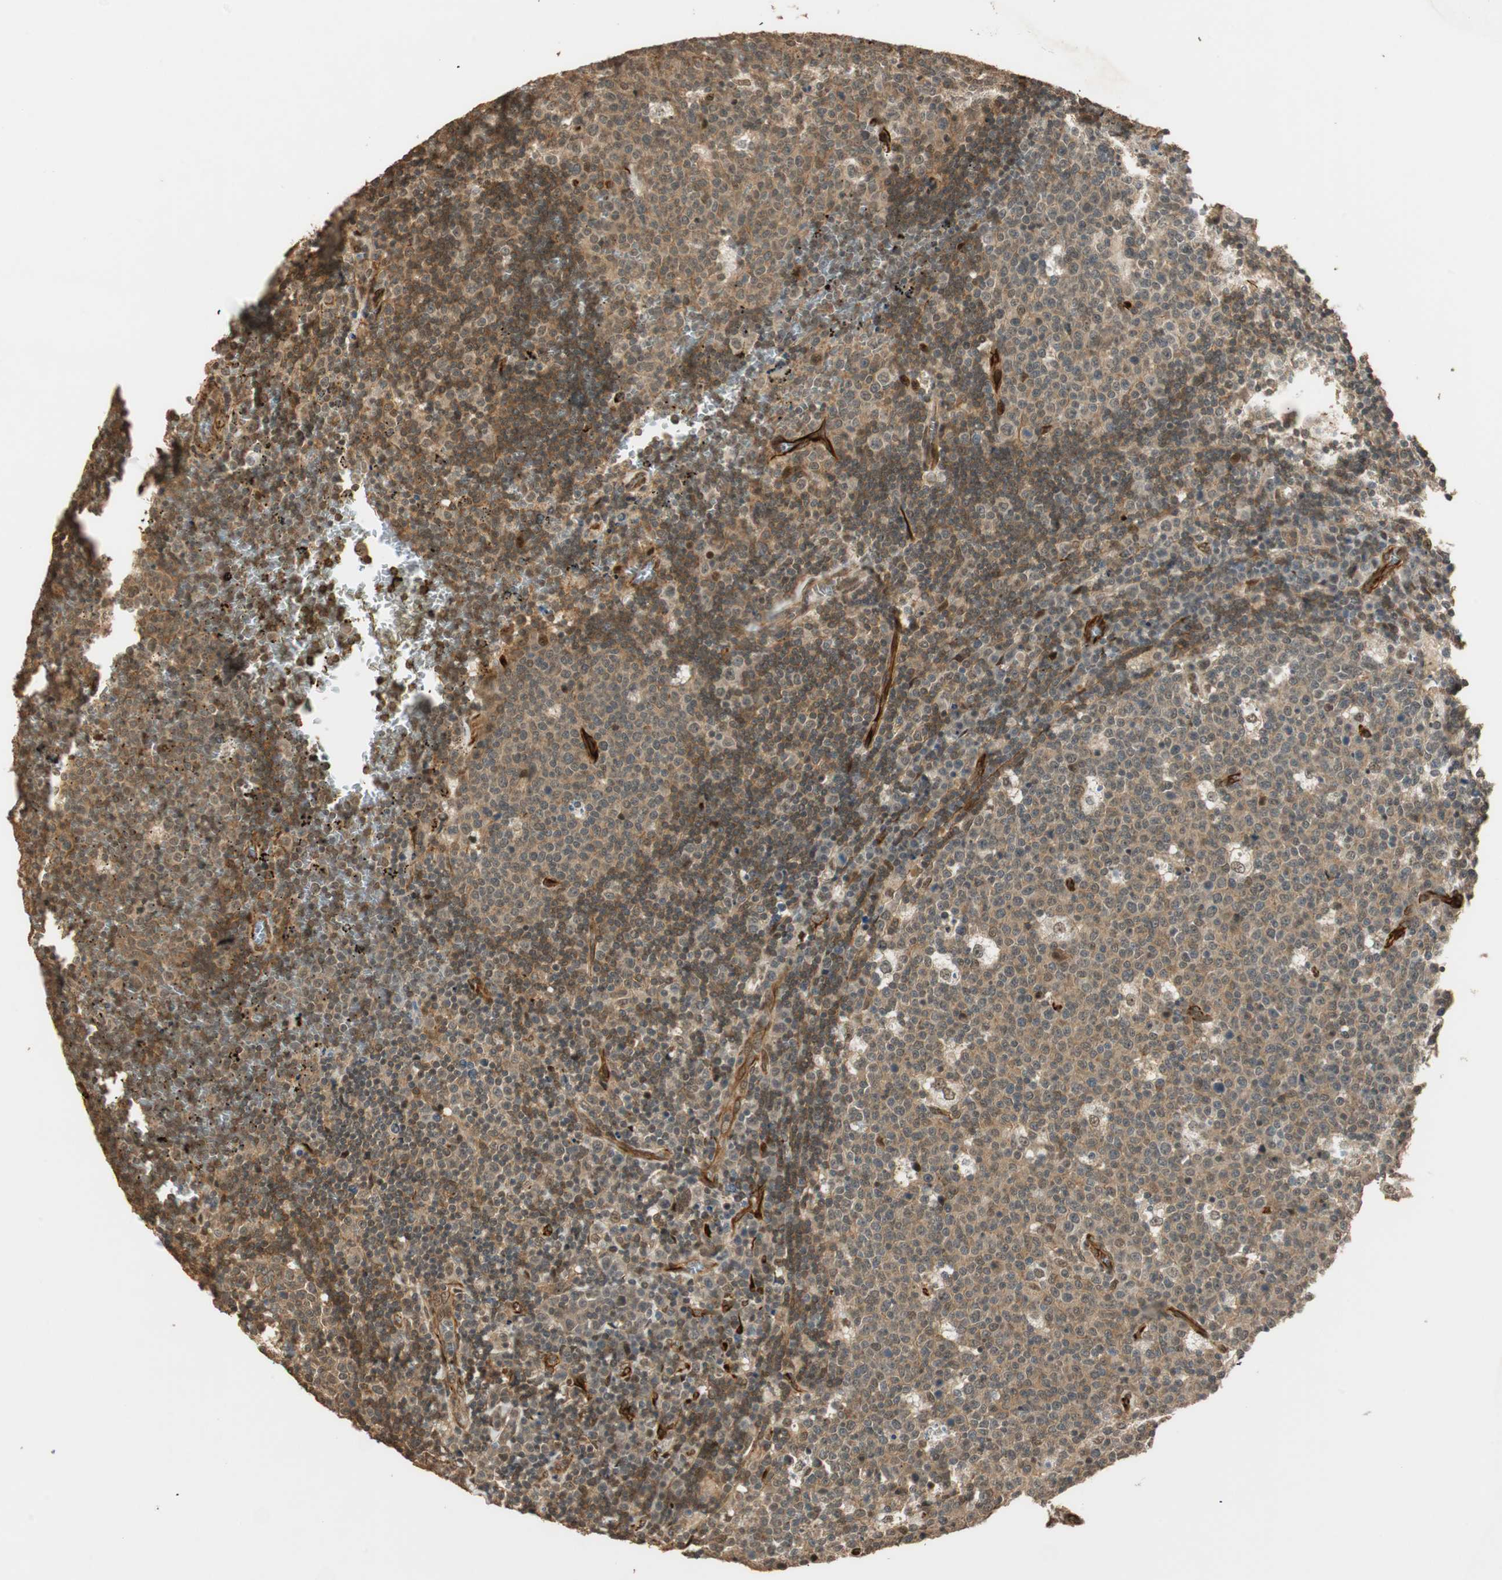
{"staining": {"intensity": "weak", "quantity": ">75%", "location": "cytoplasmic/membranous"}, "tissue": "lymph node", "cell_type": "Germinal center cells", "image_type": "normal", "snomed": [{"axis": "morphology", "description": "Normal tissue, NOS"}, {"axis": "topography", "description": "Lymph node"}, {"axis": "topography", "description": "Salivary gland"}], "caption": "Protein staining by immunohistochemistry exhibits weak cytoplasmic/membranous staining in approximately >75% of germinal center cells in unremarkable lymph node.", "gene": "NES", "patient": {"sex": "male", "age": 8}}